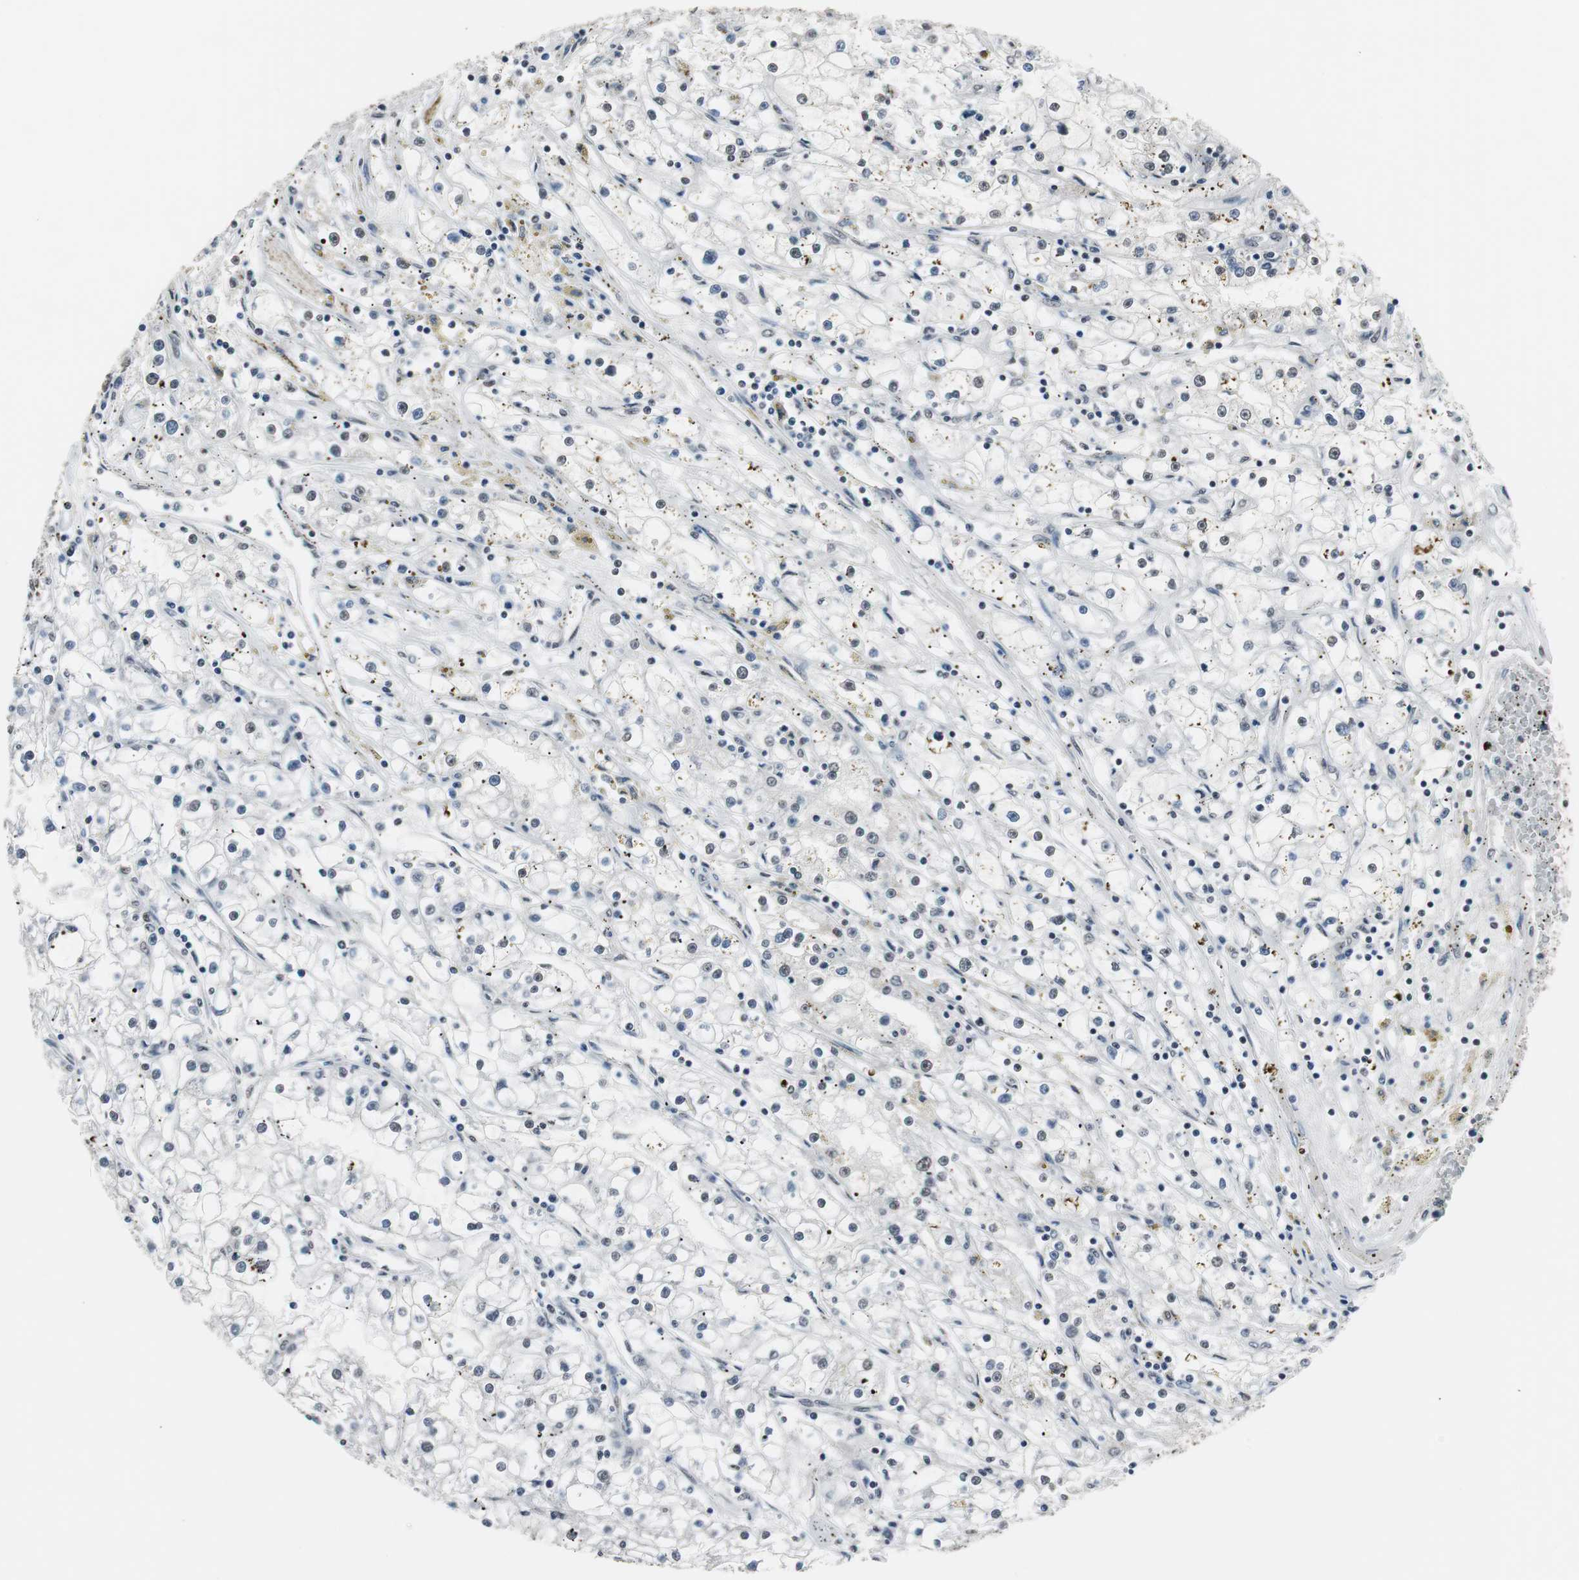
{"staining": {"intensity": "negative", "quantity": "none", "location": "none"}, "tissue": "renal cancer", "cell_type": "Tumor cells", "image_type": "cancer", "snomed": [{"axis": "morphology", "description": "Adenocarcinoma, NOS"}, {"axis": "topography", "description": "Kidney"}], "caption": "Protein analysis of adenocarcinoma (renal) reveals no significant expression in tumor cells.", "gene": "TAF7", "patient": {"sex": "male", "age": 56}}